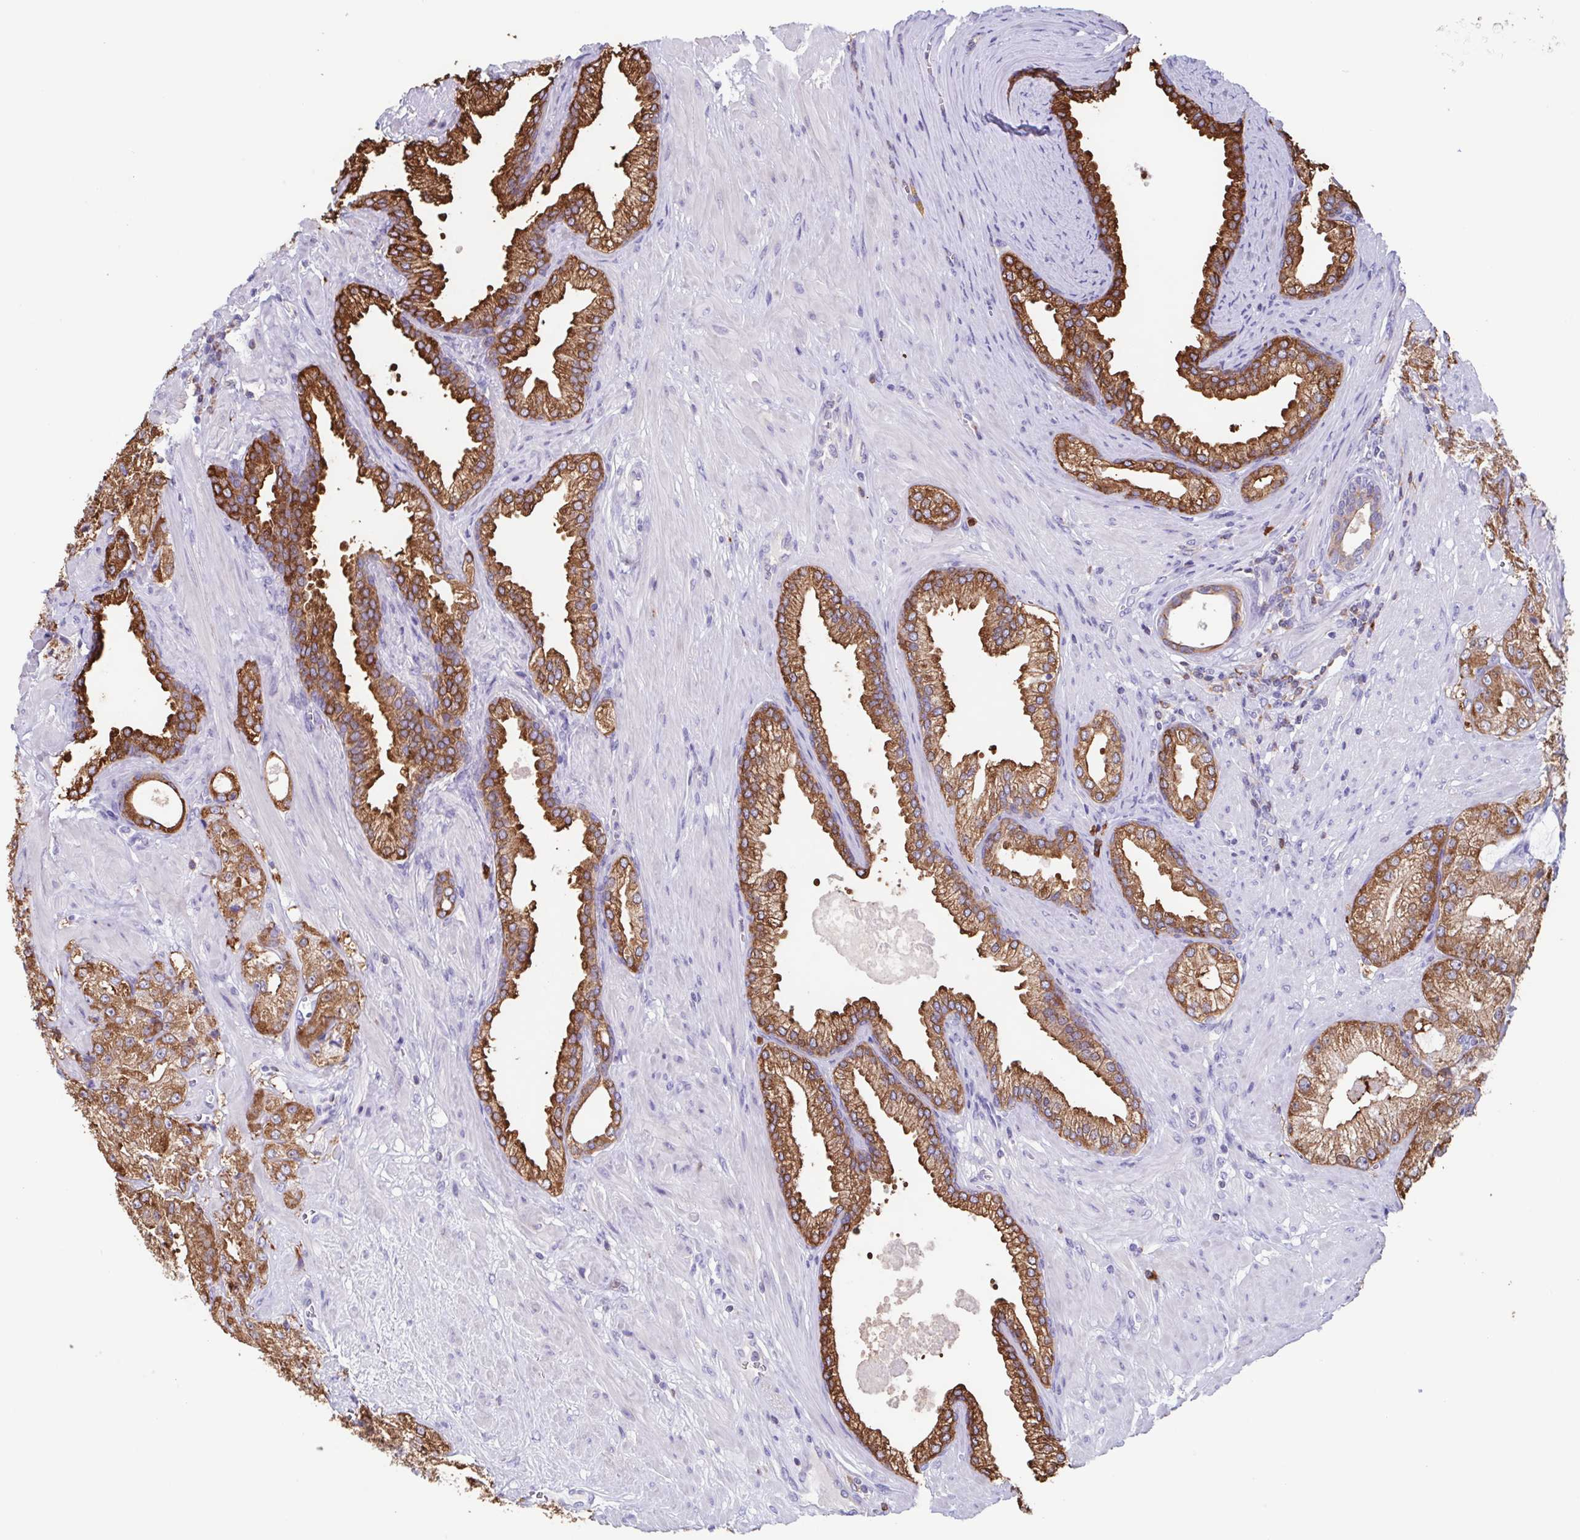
{"staining": {"intensity": "moderate", "quantity": ">75%", "location": "cytoplasmic/membranous"}, "tissue": "prostate cancer", "cell_type": "Tumor cells", "image_type": "cancer", "snomed": [{"axis": "morphology", "description": "Adenocarcinoma, High grade"}, {"axis": "topography", "description": "Prostate"}], "caption": "This is an image of immunohistochemistry staining of prostate cancer (adenocarcinoma (high-grade)), which shows moderate positivity in the cytoplasmic/membranous of tumor cells.", "gene": "TPD52", "patient": {"sex": "male", "age": 68}}